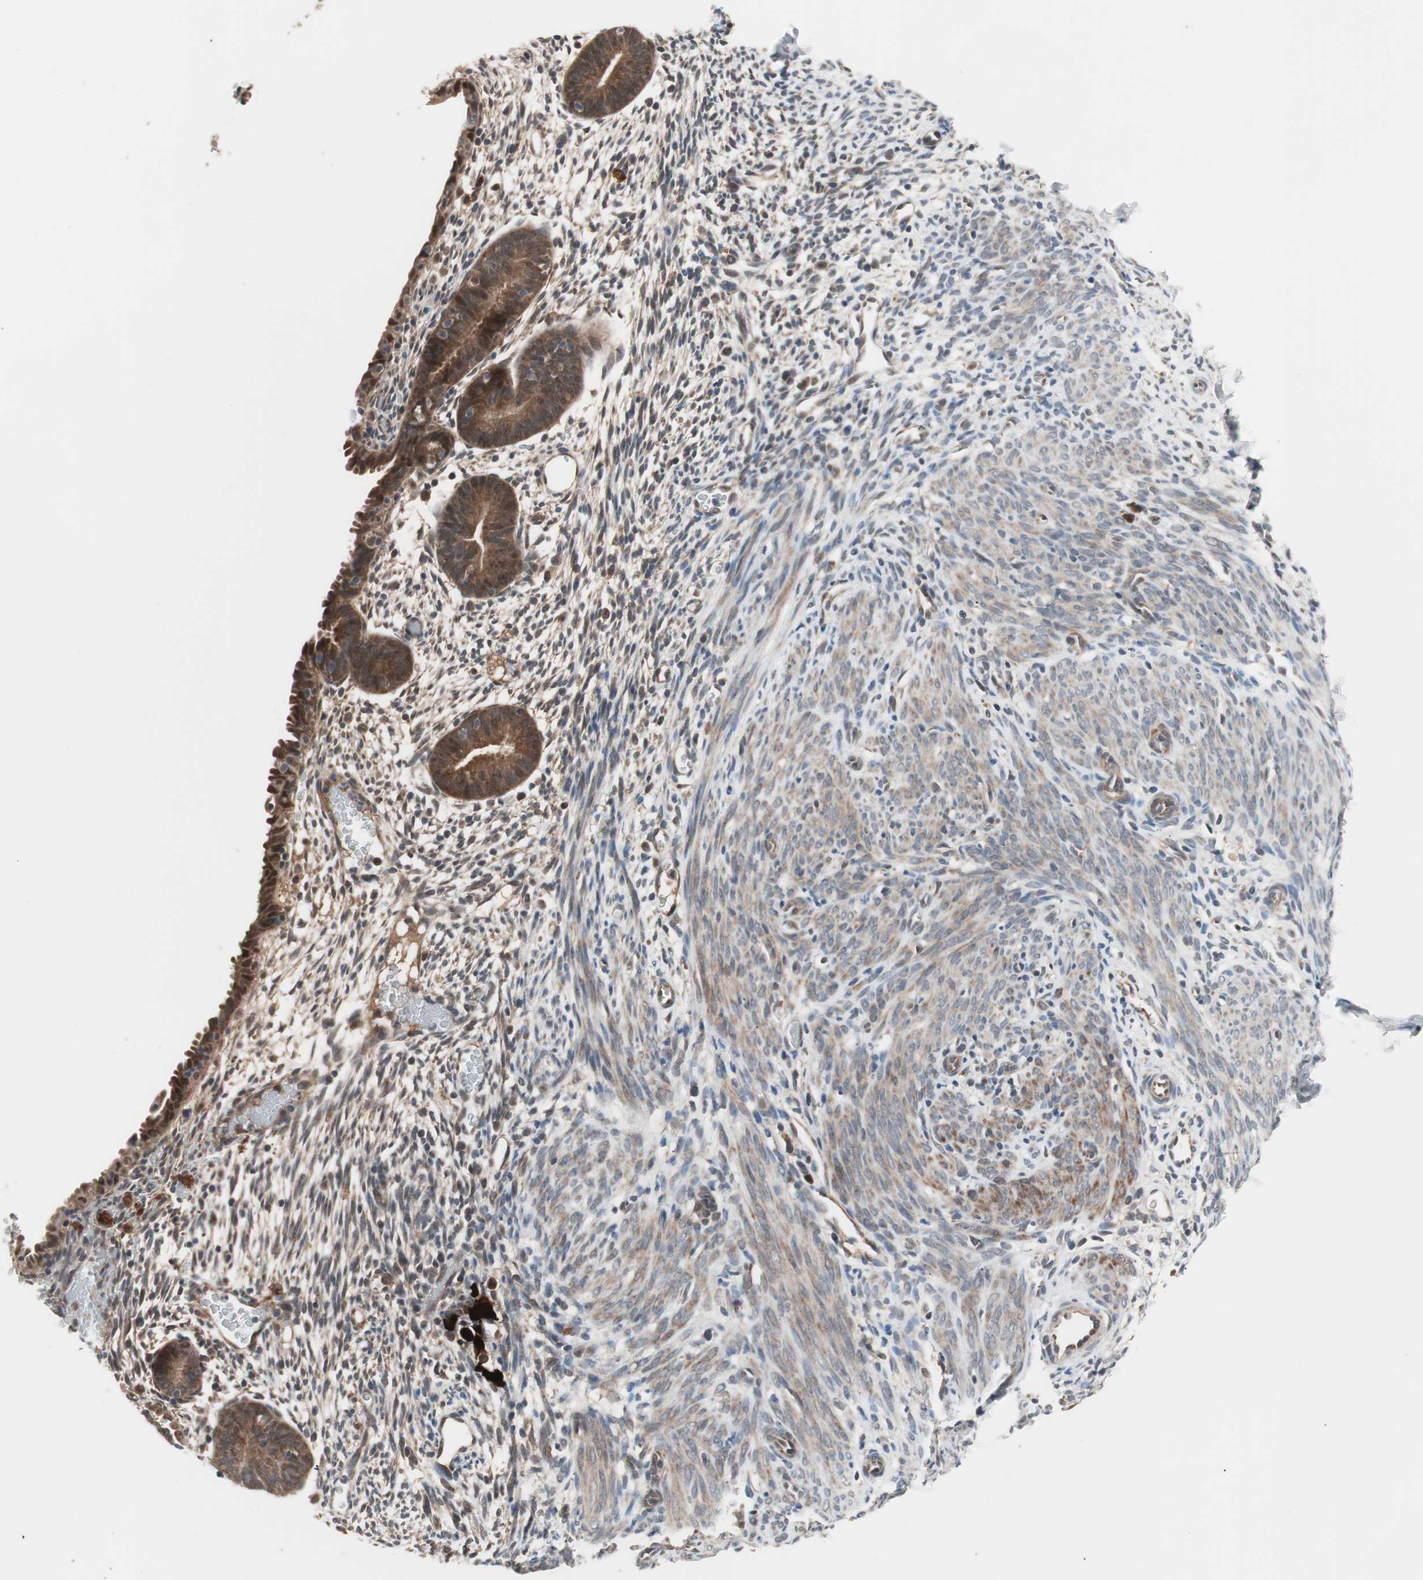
{"staining": {"intensity": "moderate", "quantity": "25%-75%", "location": "cytoplasmic/membranous"}, "tissue": "endometrium", "cell_type": "Cells in endometrial stroma", "image_type": "normal", "snomed": [{"axis": "morphology", "description": "Normal tissue, NOS"}, {"axis": "morphology", "description": "Atrophy, NOS"}, {"axis": "topography", "description": "Uterus"}, {"axis": "topography", "description": "Endometrium"}], "caption": "About 25%-75% of cells in endometrial stroma in normal human endometrium reveal moderate cytoplasmic/membranous protein positivity as visualized by brown immunohistochemical staining.", "gene": "HMBS", "patient": {"sex": "female", "age": 68}}